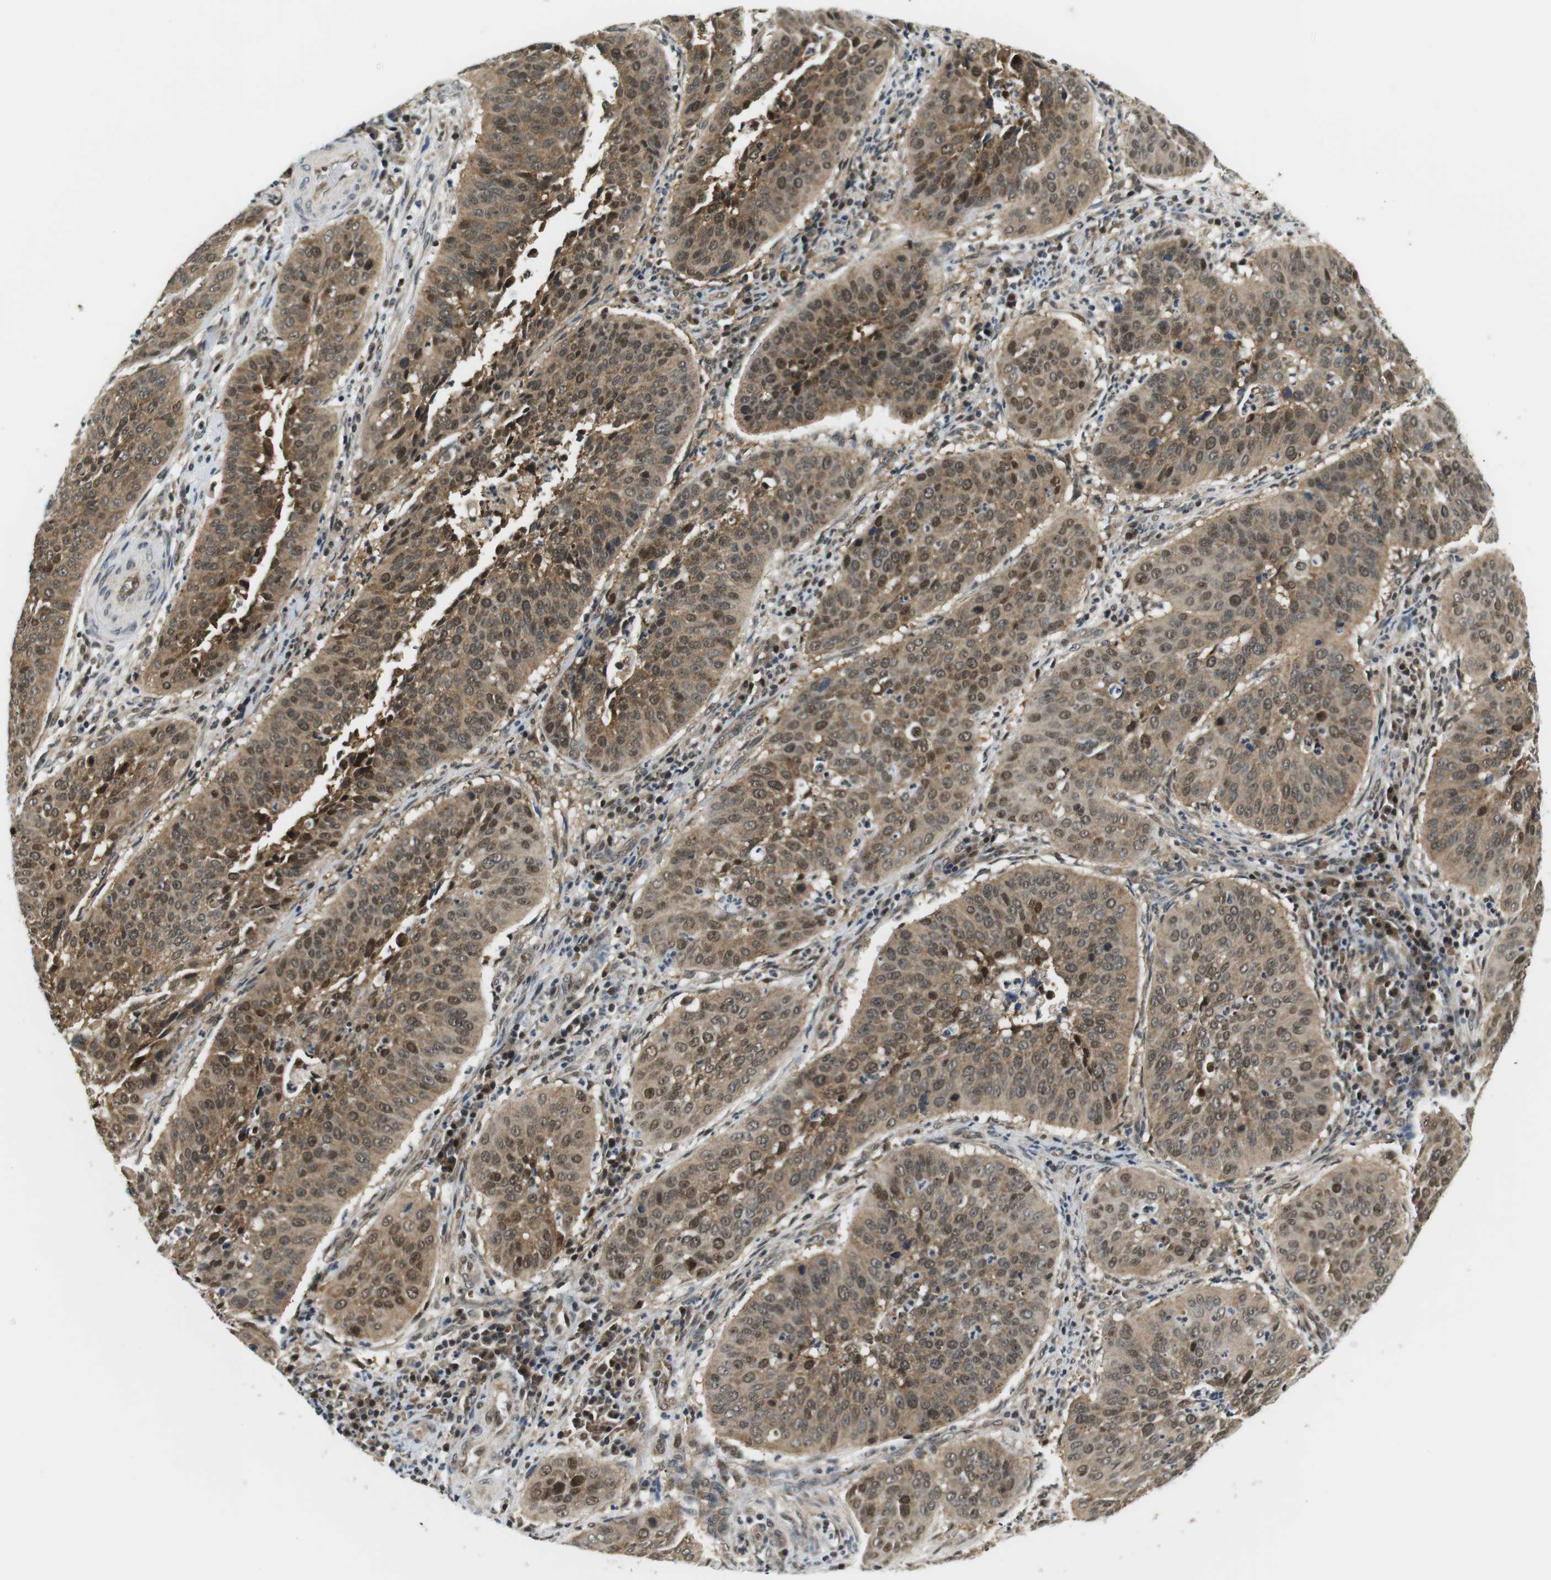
{"staining": {"intensity": "moderate", "quantity": ">75%", "location": "cytoplasmic/membranous,nuclear"}, "tissue": "cervical cancer", "cell_type": "Tumor cells", "image_type": "cancer", "snomed": [{"axis": "morphology", "description": "Normal tissue, NOS"}, {"axis": "morphology", "description": "Squamous cell carcinoma, NOS"}, {"axis": "topography", "description": "Cervix"}], "caption": "A brown stain labels moderate cytoplasmic/membranous and nuclear positivity of a protein in human cervical cancer (squamous cell carcinoma) tumor cells. (IHC, brightfield microscopy, high magnification).", "gene": "CSNK2B", "patient": {"sex": "female", "age": 39}}